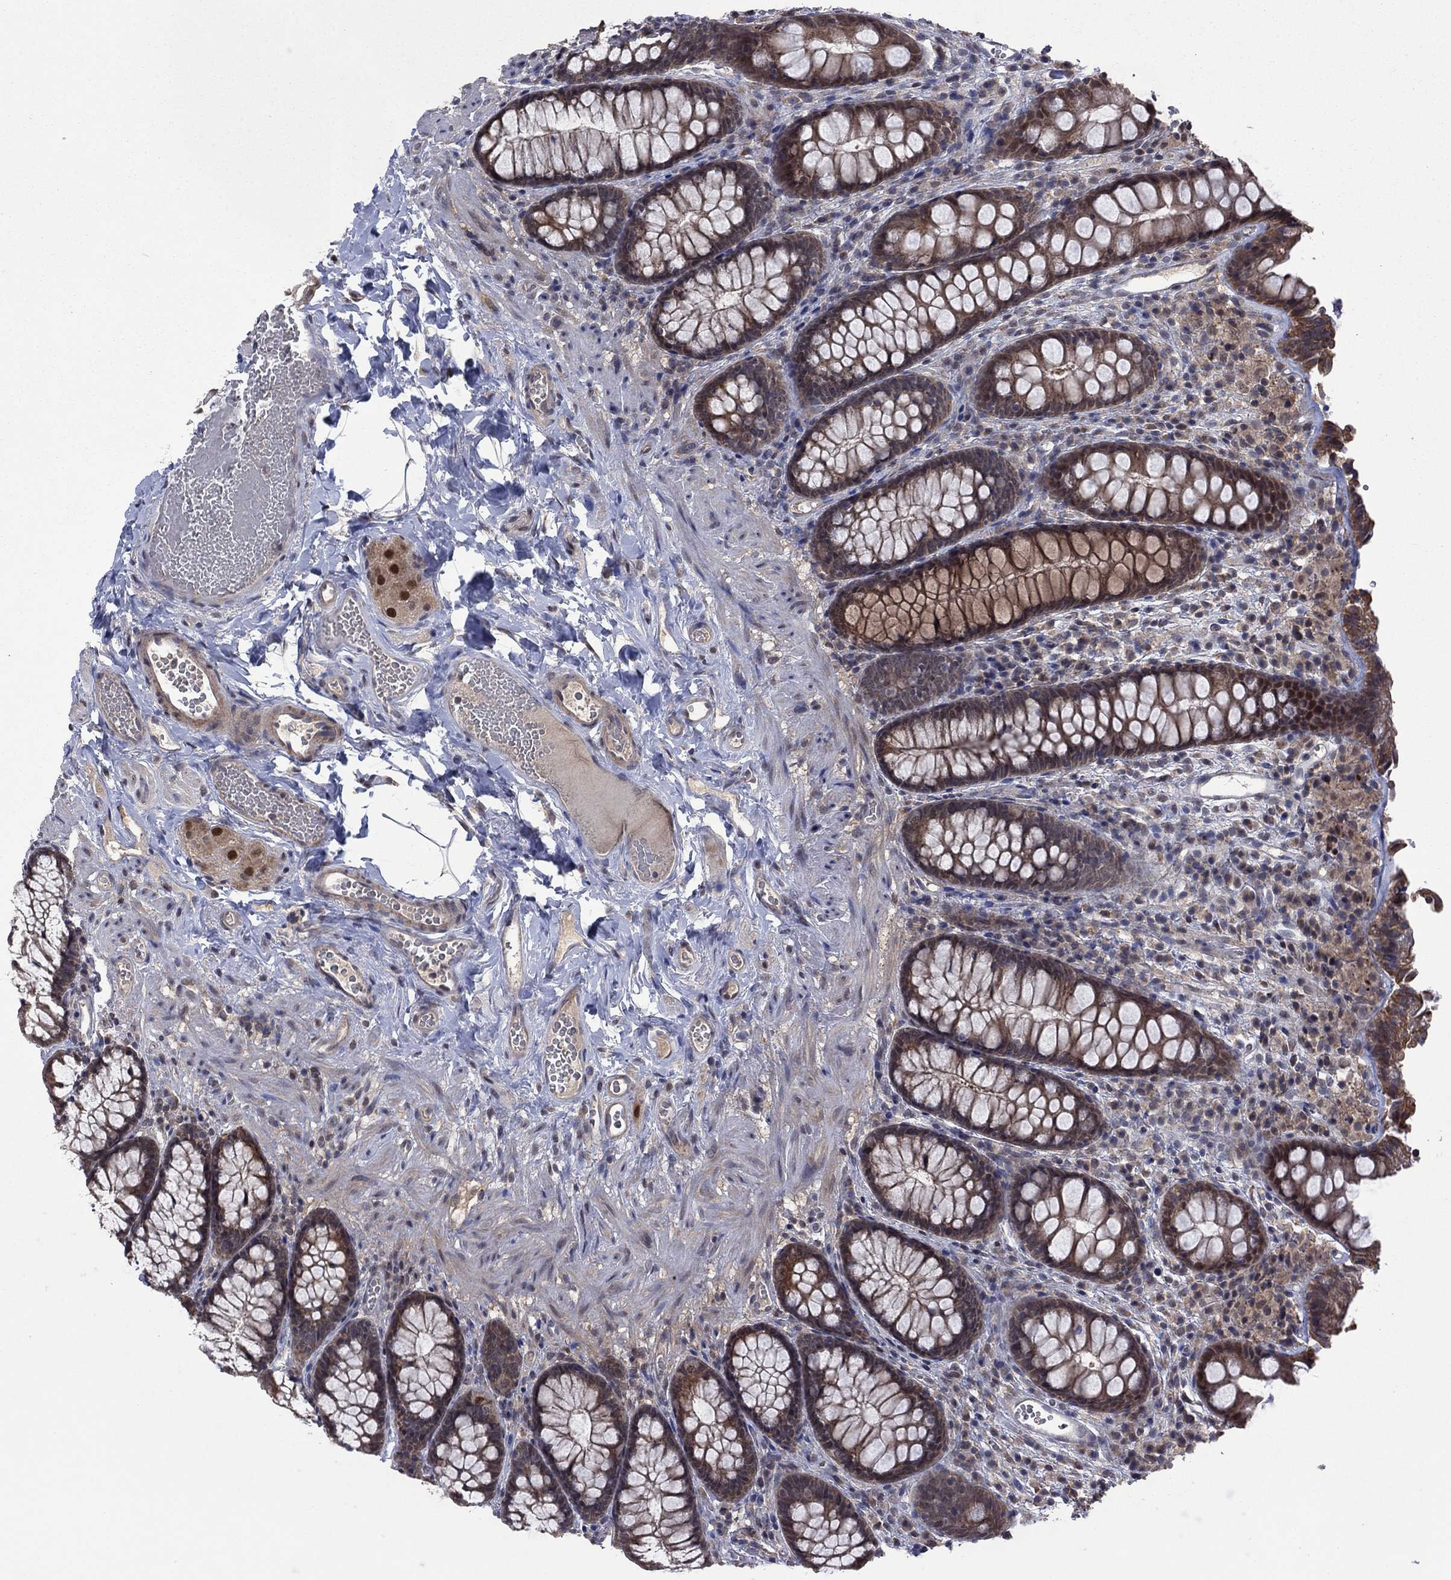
{"staining": {"intensity": "negative", "quantity": "none", "location": "none"}, "tissue": "colon", "cell_type": "Endothelial cells", "image_type": "normal", "snomed": [{"axis": "morphology", "description": "Normal tissue, NOS"}, {"axis": "topography", "description": "Colon"}], "caption": "IHC of benign colon reveals no expression in endothelial cells.", "gene": "IAH1", "patient": {"sex": "female", "age": 86}}